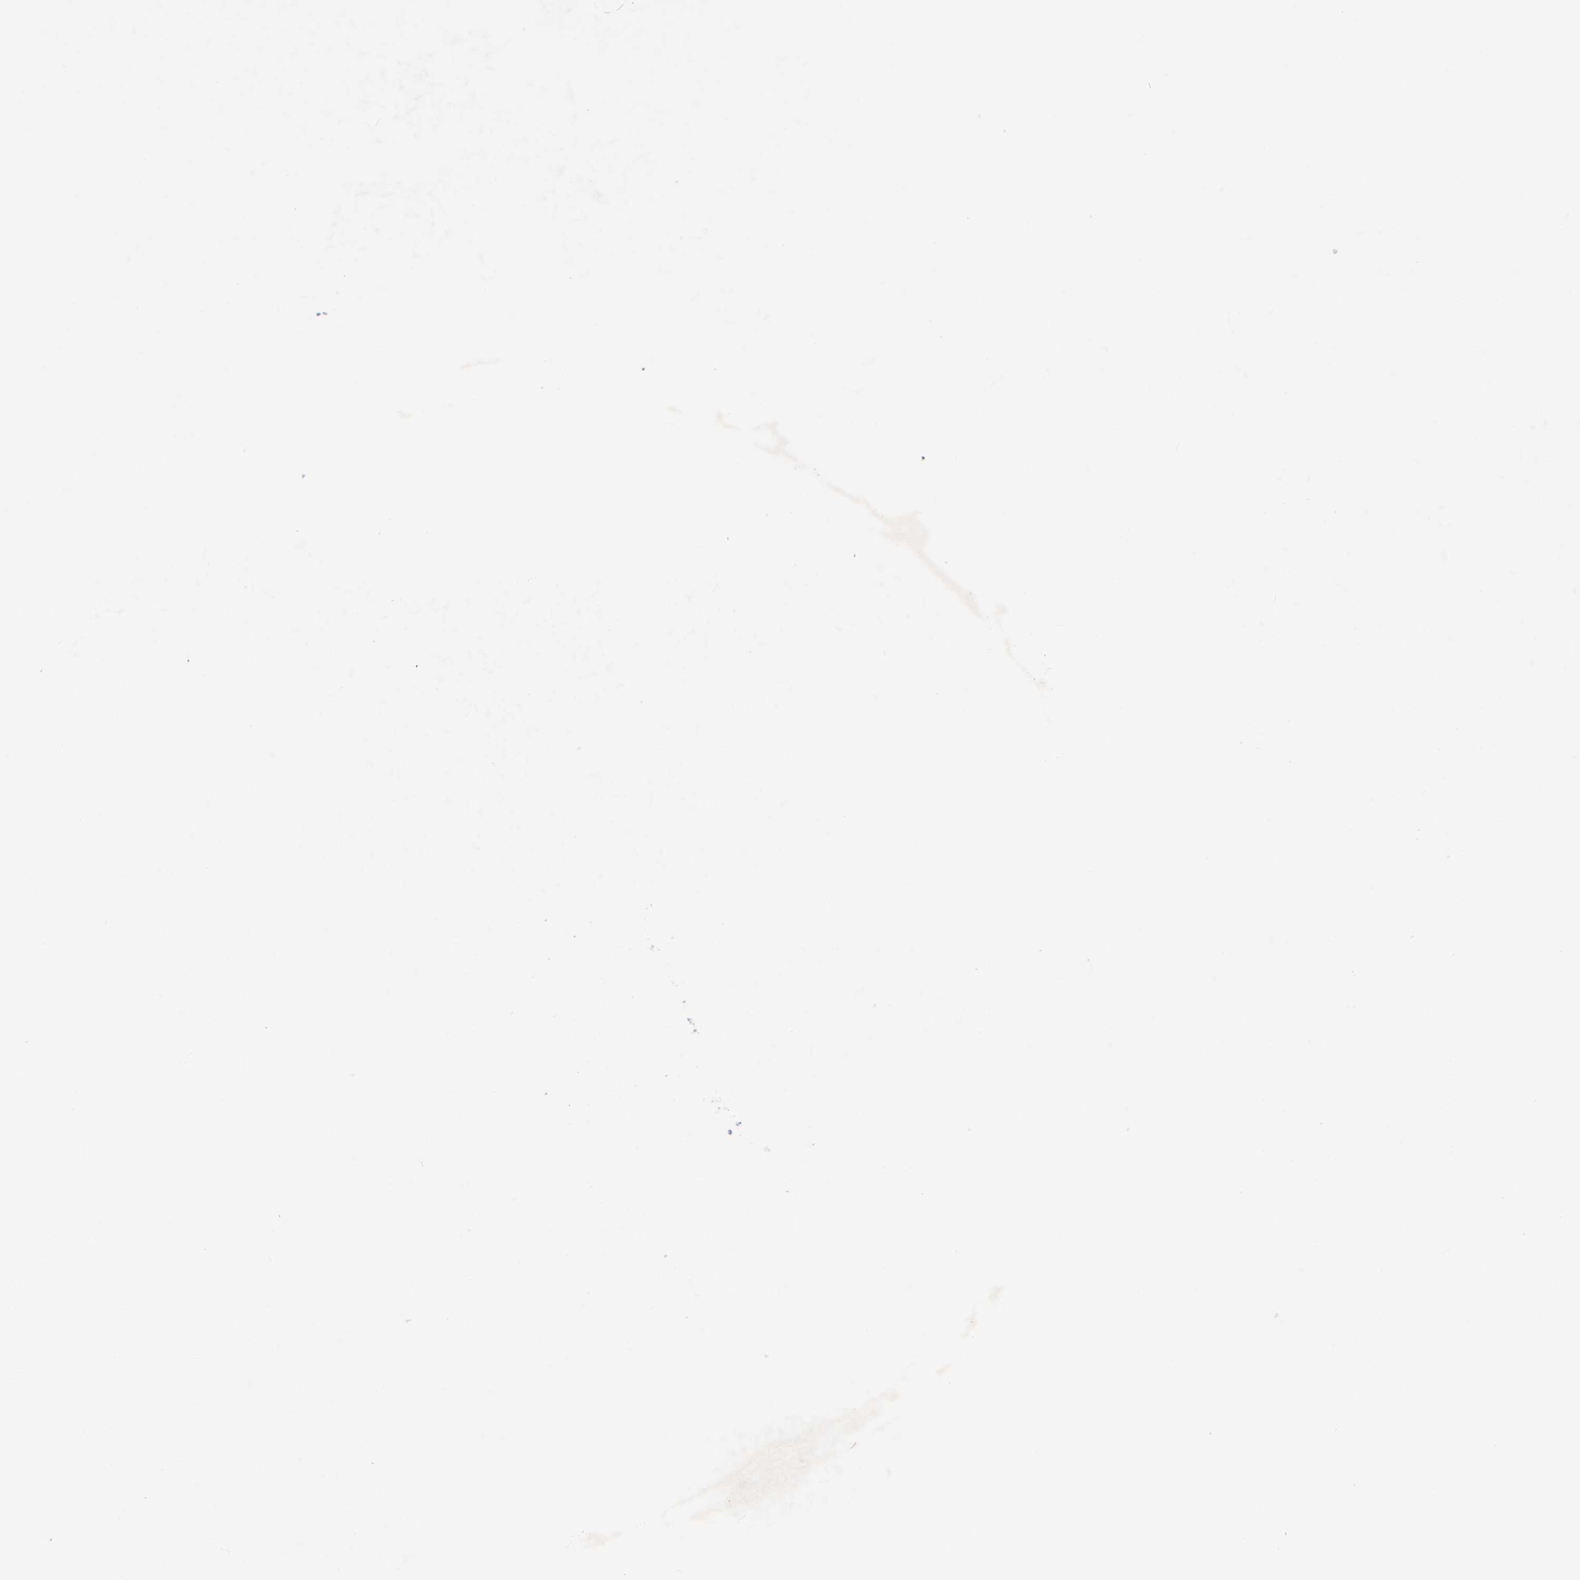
{"staining": {"intensity": "moderate", "quantity": "<25%", "location": "cytoplasmic/membranous"}, "tissue": "cervical cancer", "cell_type": "Tumor cells", "image_type": "cancer", "snomed": [{"axis": "morphology", "description": "Squamous cell carcinoma, NOS"}, {"axis": "topography", "description": "Cervix"}], "caption": "Moderate cytoplasmic/membranous positivity for a protein is seen in approximately <25% of tumor cells of cervical cancer using IHC.", "gene": "ZNF112", "patient": {"sex": "female", "age": 32}}